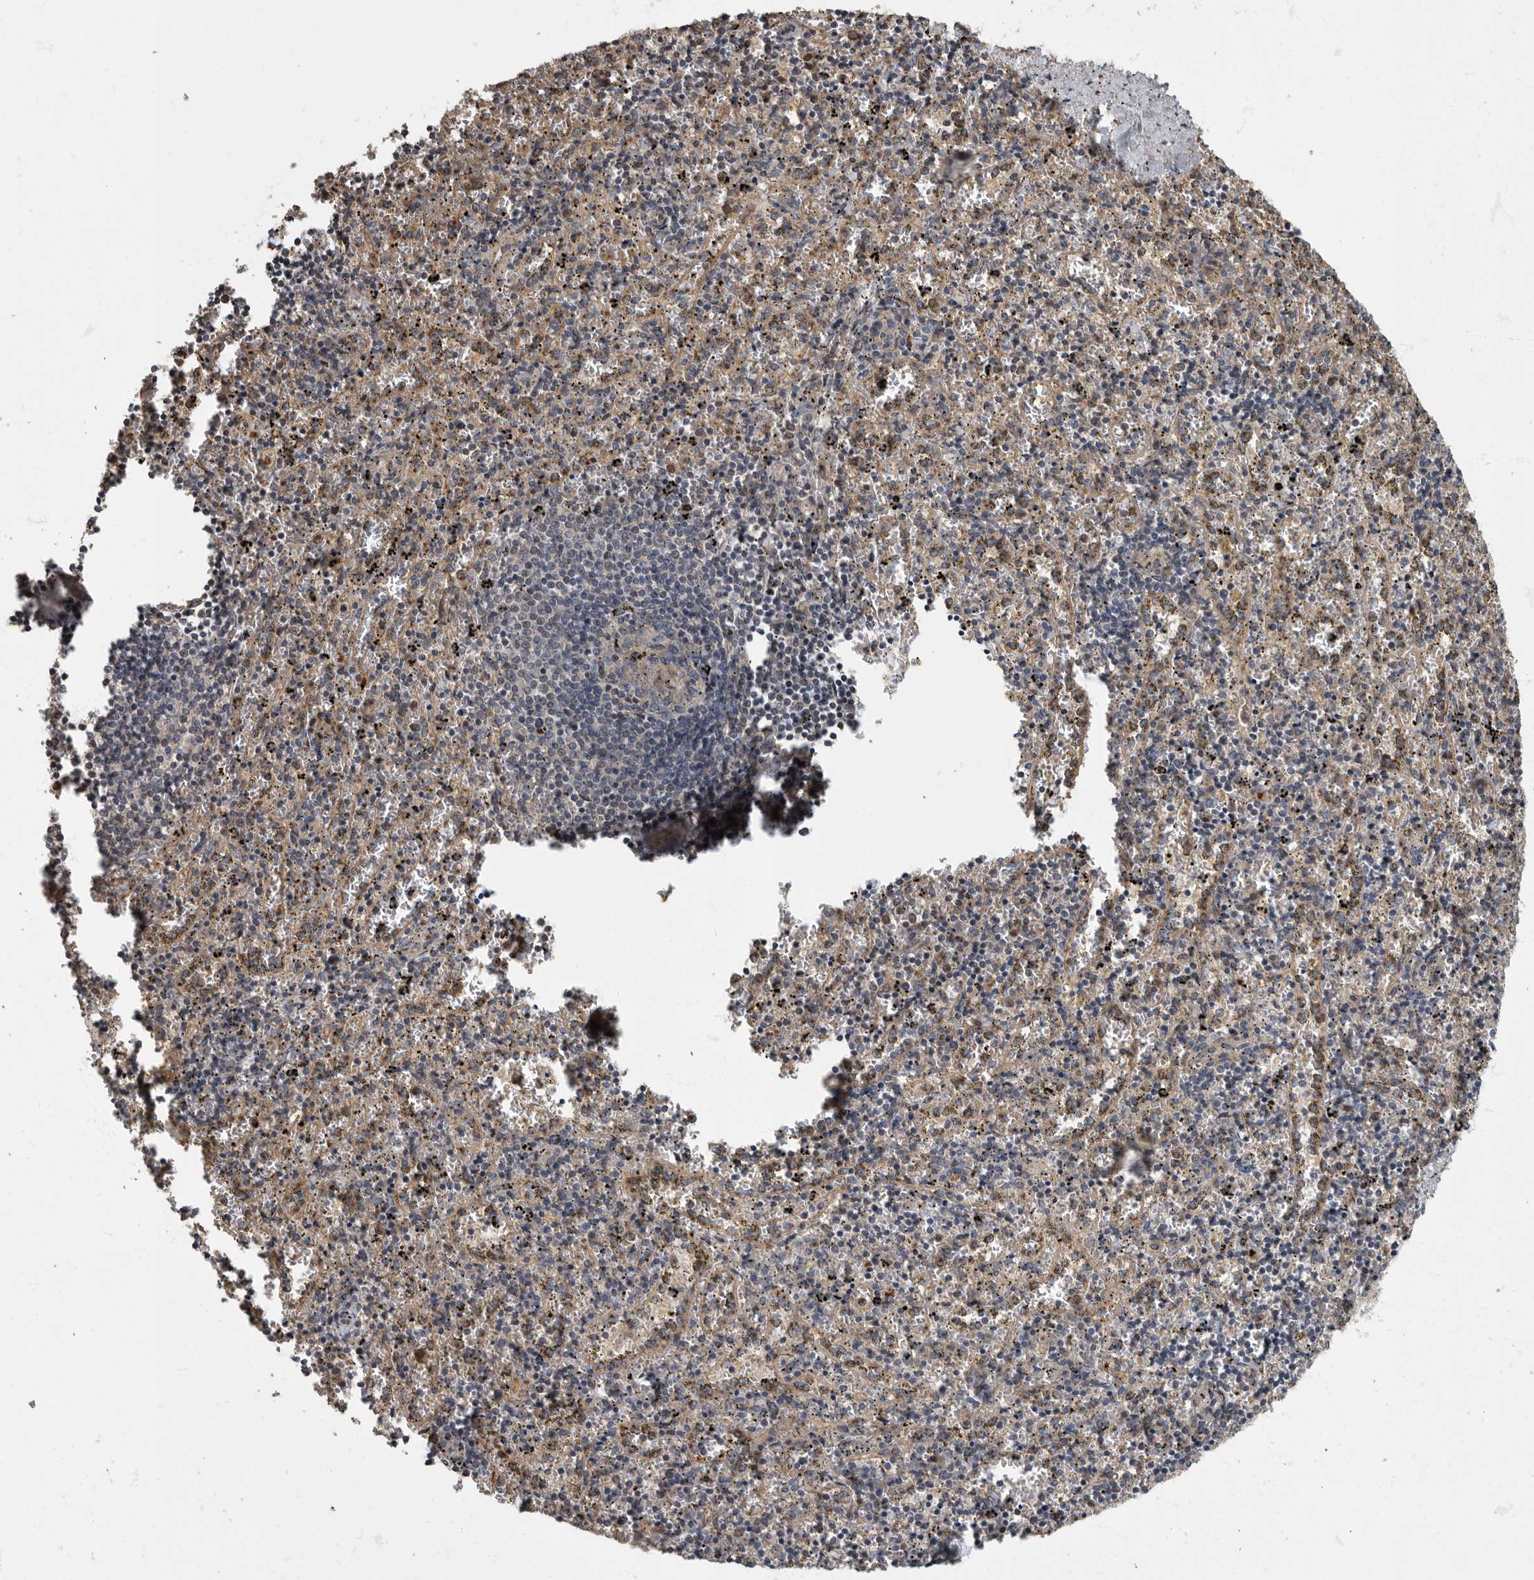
{"staining": {"intensity": "moderate", "quantity": "<25%", "location": "cytoplasmic/membranous"}, "tissue": "spleen", "cell_type": "Cells in red pulp", "image_type": "normal", "snomed": [{"axis": "morphology", "description": "Normal tissue, NOS"}, {"axis": "topography", "description": "Spleen"}], "caption": "IHC micrograph of unremarkable spleen: spleen stained using immunohistochemistry reveals low levels of moderate protein expression localized specifically in the cytoplasmic/membranous of cells in red pulp, appearing as a cytoplasmic/membranous brown color.", "gene": "IQCK", "patient": {"sex": "male", "age": 11}}